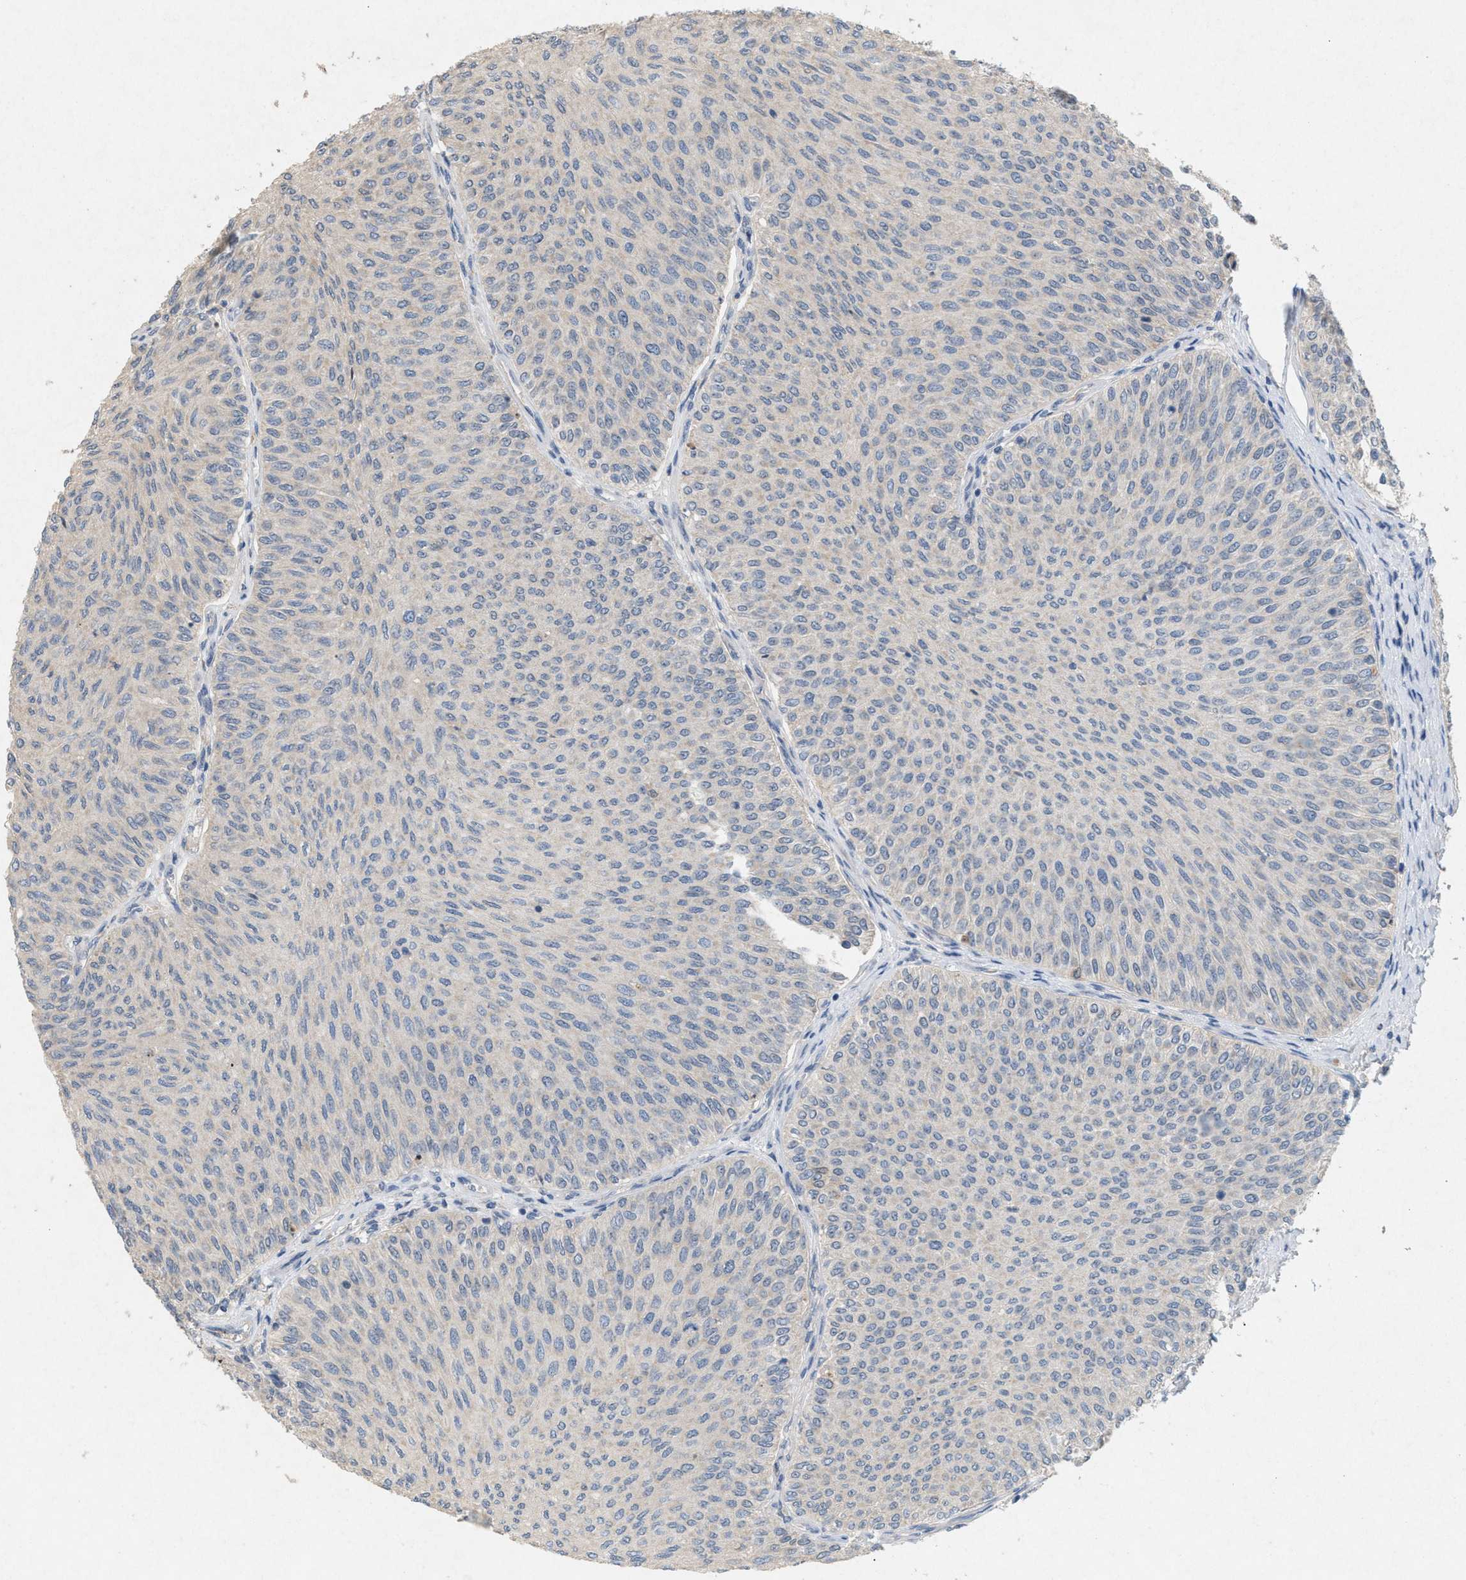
{"staining": {"intensity": "negative", "quantity": "none", "location": "none"}, "tissue": "urothelial cancer", "cell_type": "Tumor cells", "image_type": "cancer", "snomed": [{"axis": "morphology", "description": "Urothelial carcinoma, Low grade"}, {"axis": "topography", "description": "Urinary bladder"}], "caption": "An image of human urothelial cancer is negative for staining in tumor cells.", "gene": "DCAF7", "patient": {"sex": "male", "age": 78}}